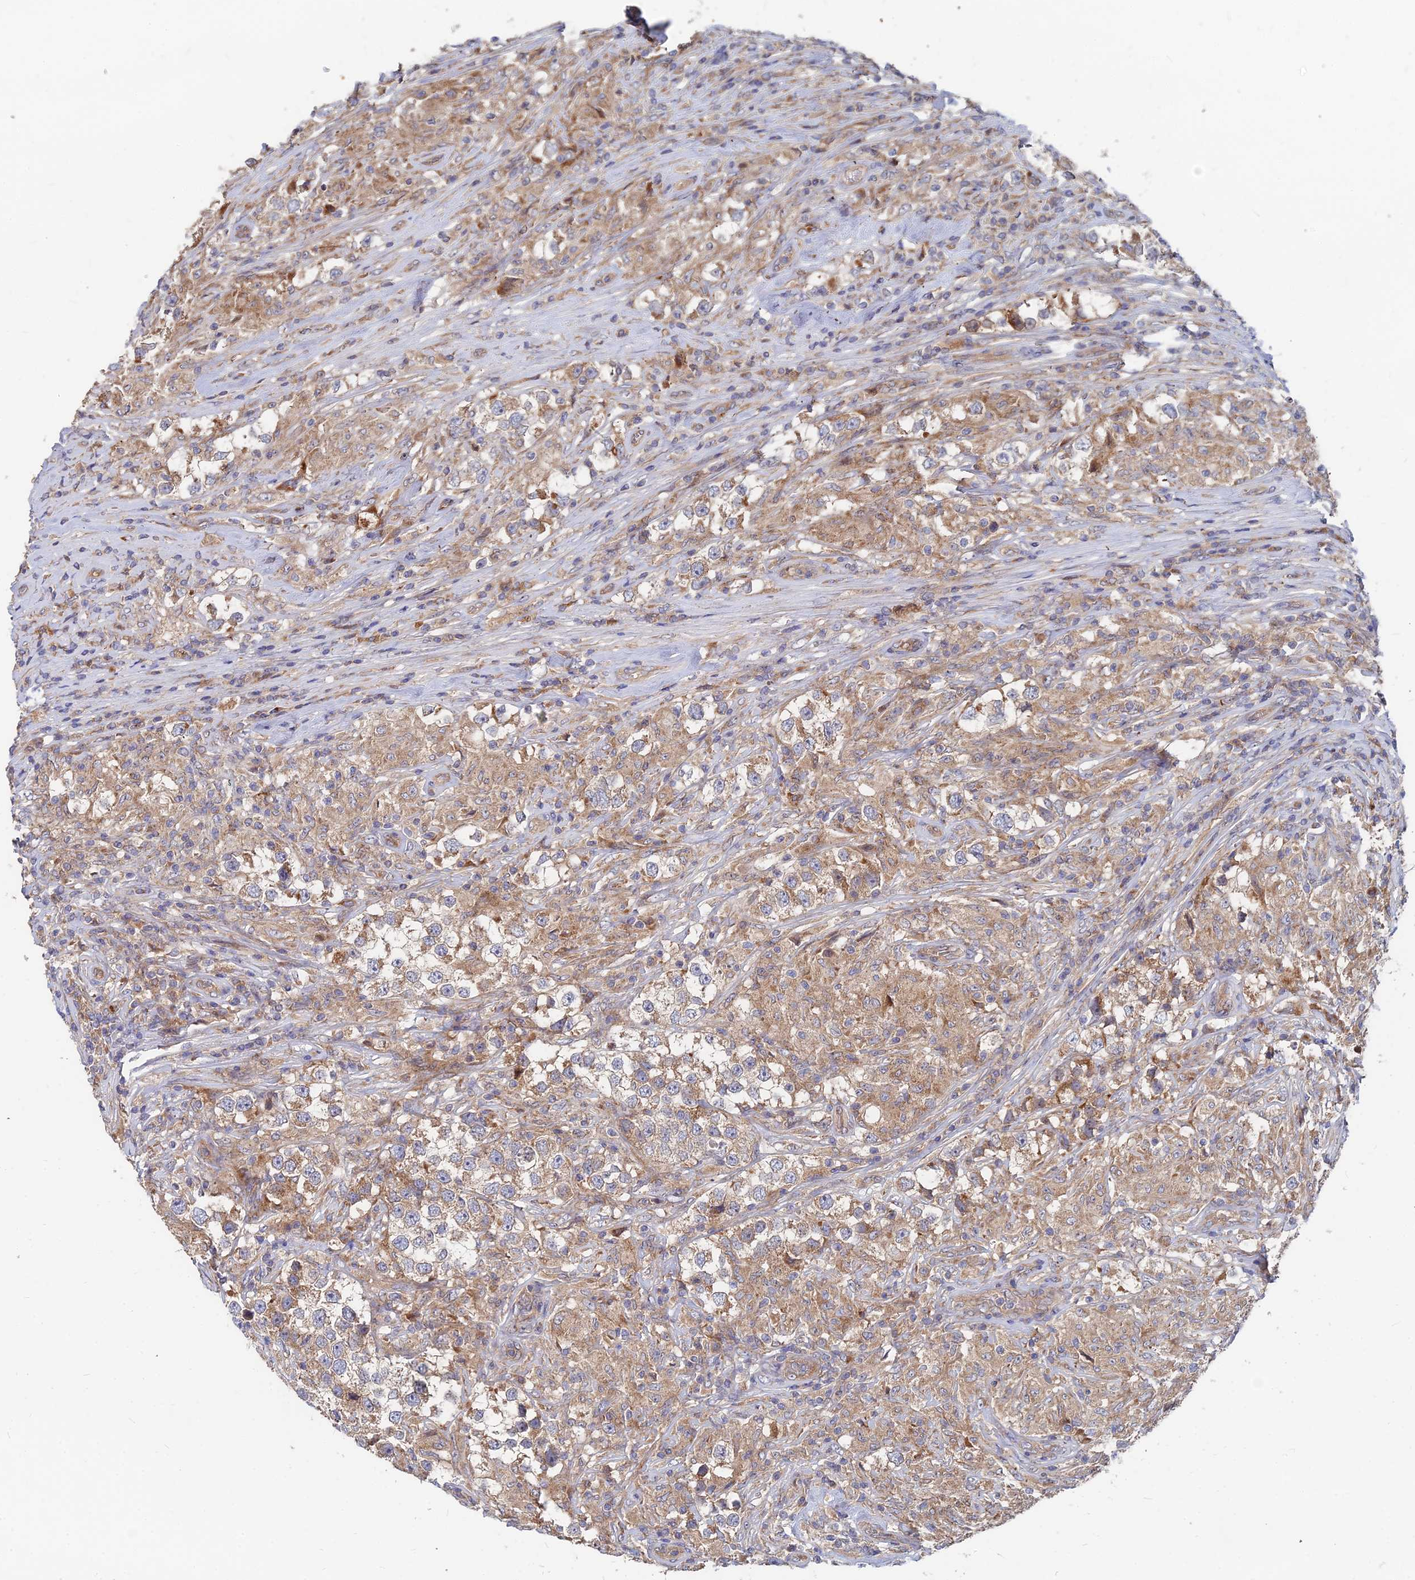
{"staining": {"intensity": "weak", "quantity": ">75%", "location": "cytoplasmic/membranous"}, "tissue": "testis cancer", "cell_type": "Tumor cells", "image_type": "cancer", "snomed": [{"axis": "morphology", "description": "Seminoma, NOS"}, {"axis": "topography", "description": "Testis"}], "caption": "Protein expression analysis of human seminoma (testis) reveals weak cytoplasmic/membranous positivity in approximately >75% of tumor cells.", "gene": "CCZ1", "patient": {"sex": "male", "age": 46}}